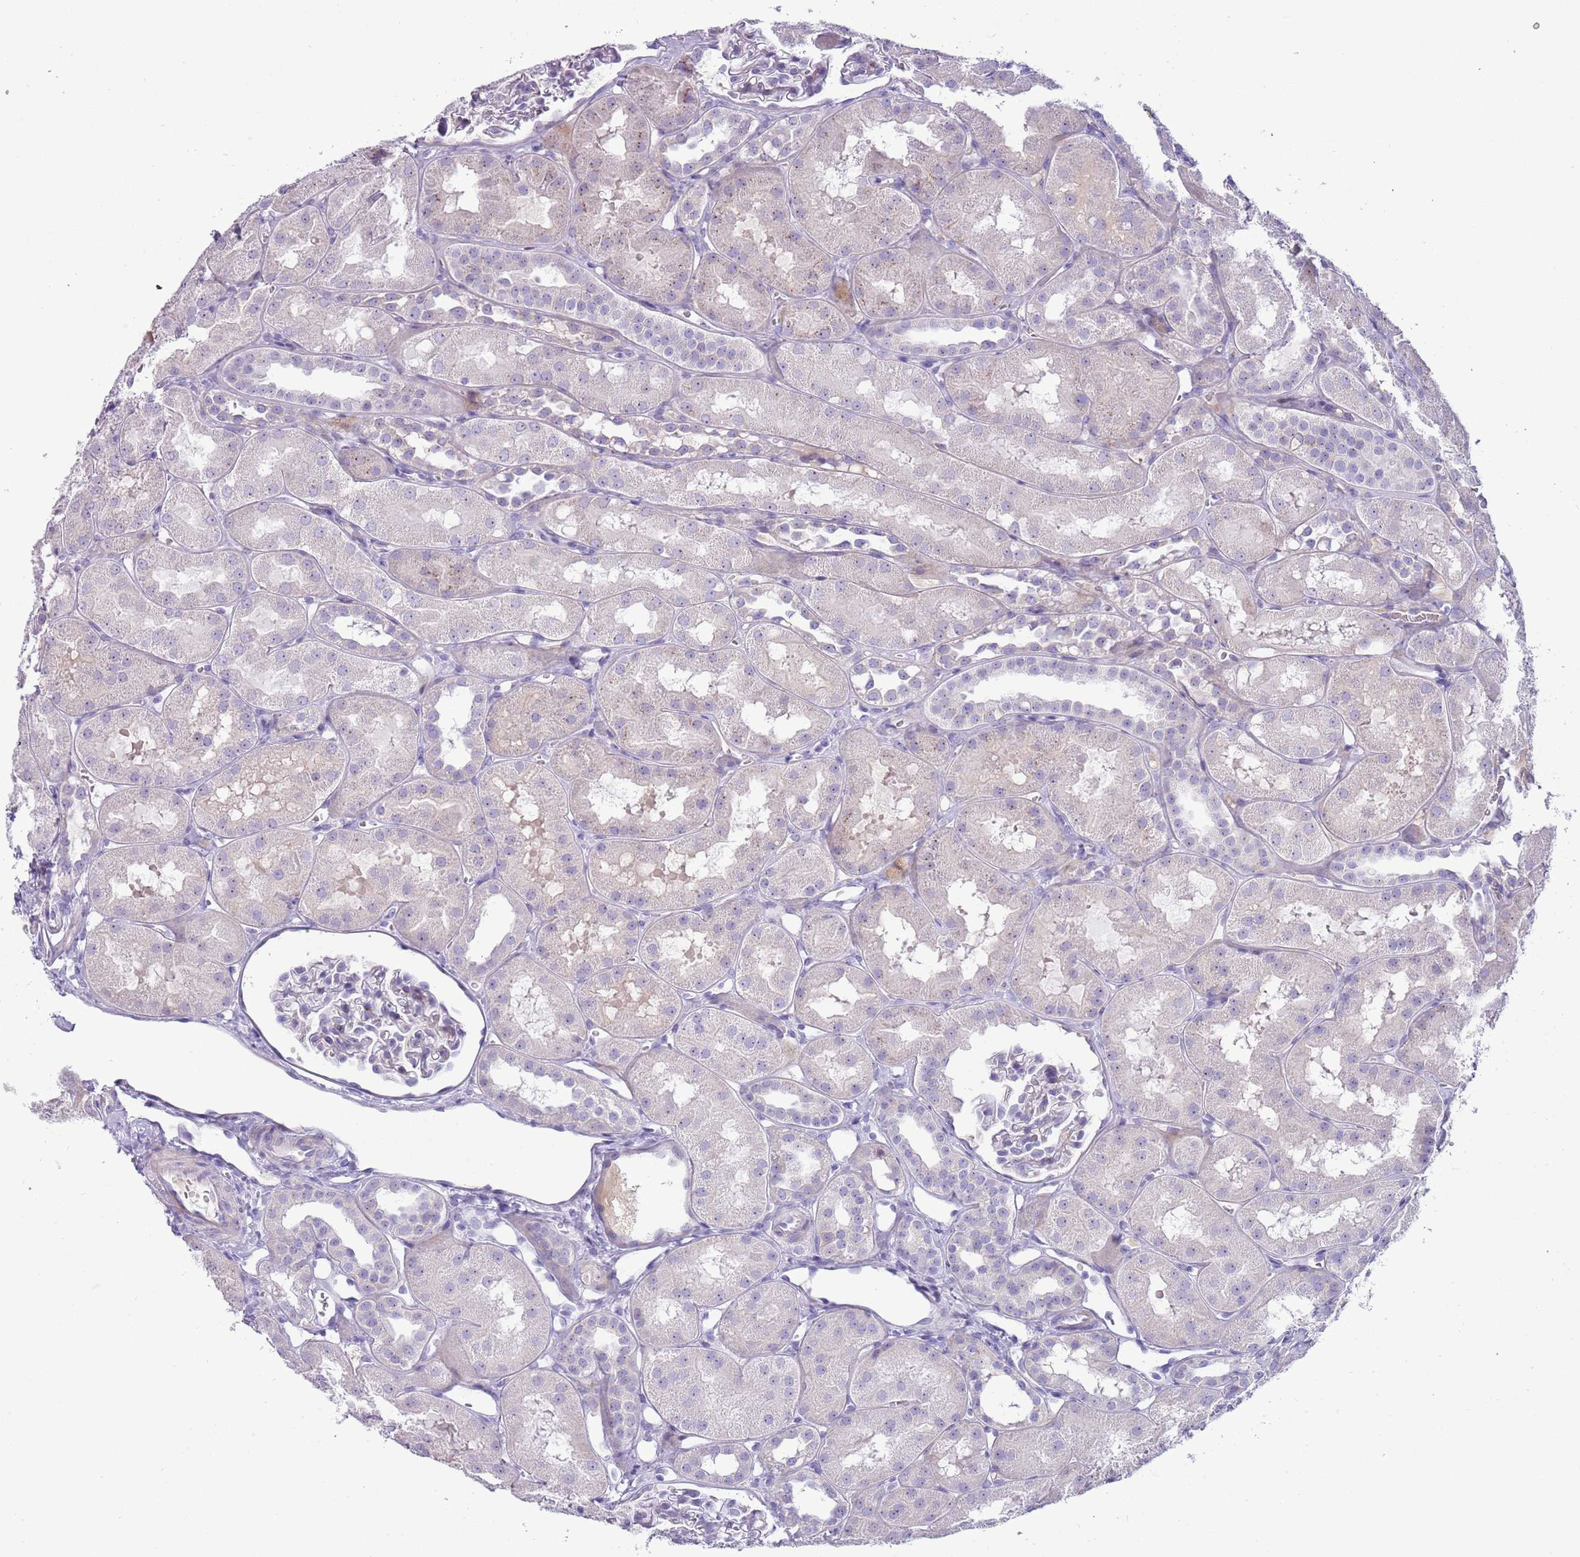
{"staining": {"intensity": "negative", "quantity": "none", "location": "none"}, "tissue": "kidney", "cell_type": "Cells in glomeruli", "image_type": "normal", "snomed": [{"axis": "morphology", "description": "Normal tissue, NOS"}, {"axis": "topography", "description": "Kidney"}, {"axis": "topography", "description": "Urinary bladder"}], "caption": "Immunohistochemistry of unremarkable human kidney demonstrates no expression in cells in glomeruli. The staining is performed using DAB brown chromogen with nuclei counter-stained in using hematoxylin.", "gene": "NBPF4", "patient": {"sex": "male", "age": 16}}